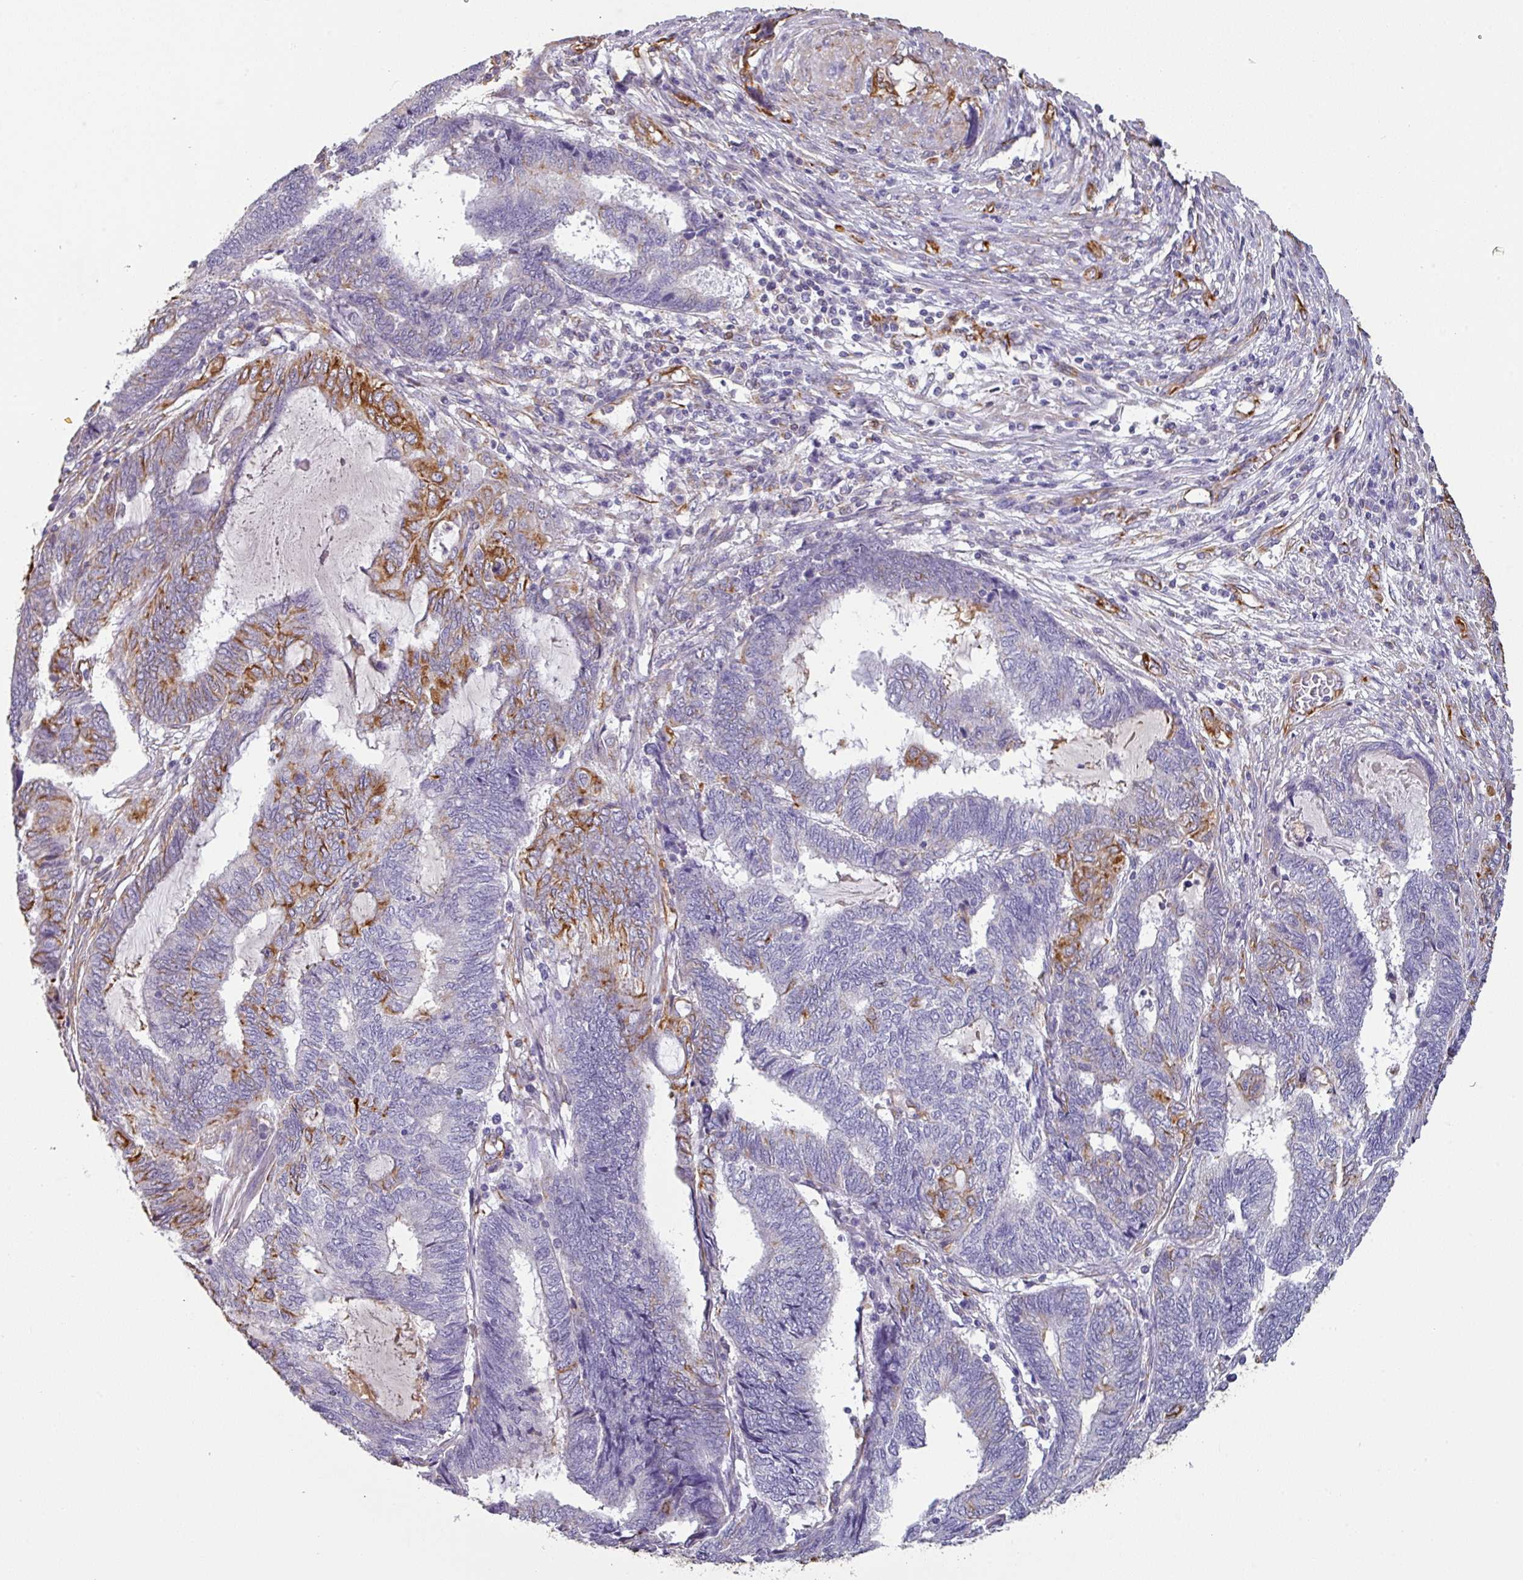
{"staining": {"intensity": "moderate", "quantity": "<25%", "location": "cytoplasmic/membranous"}, "tissue": "endometrial cancer", "cell_type": "Tumor cells", "image_type": "cancer", "snomed": [{"axis": "morphology", "description": "Adenocarcinoma, NOS"}, {"axis": "topography", "description": "Uterus"}, {"axis": "topography", "description": "Endometrium"}], "caption": "Endometrial adenocarcinoma stained with a brown dye displays moderate cytoplasmic/membranous positive expression in about <25% of tumor cells.", "gene": "ZNF280C", "patient": {"sex": "female", "age": 70}}